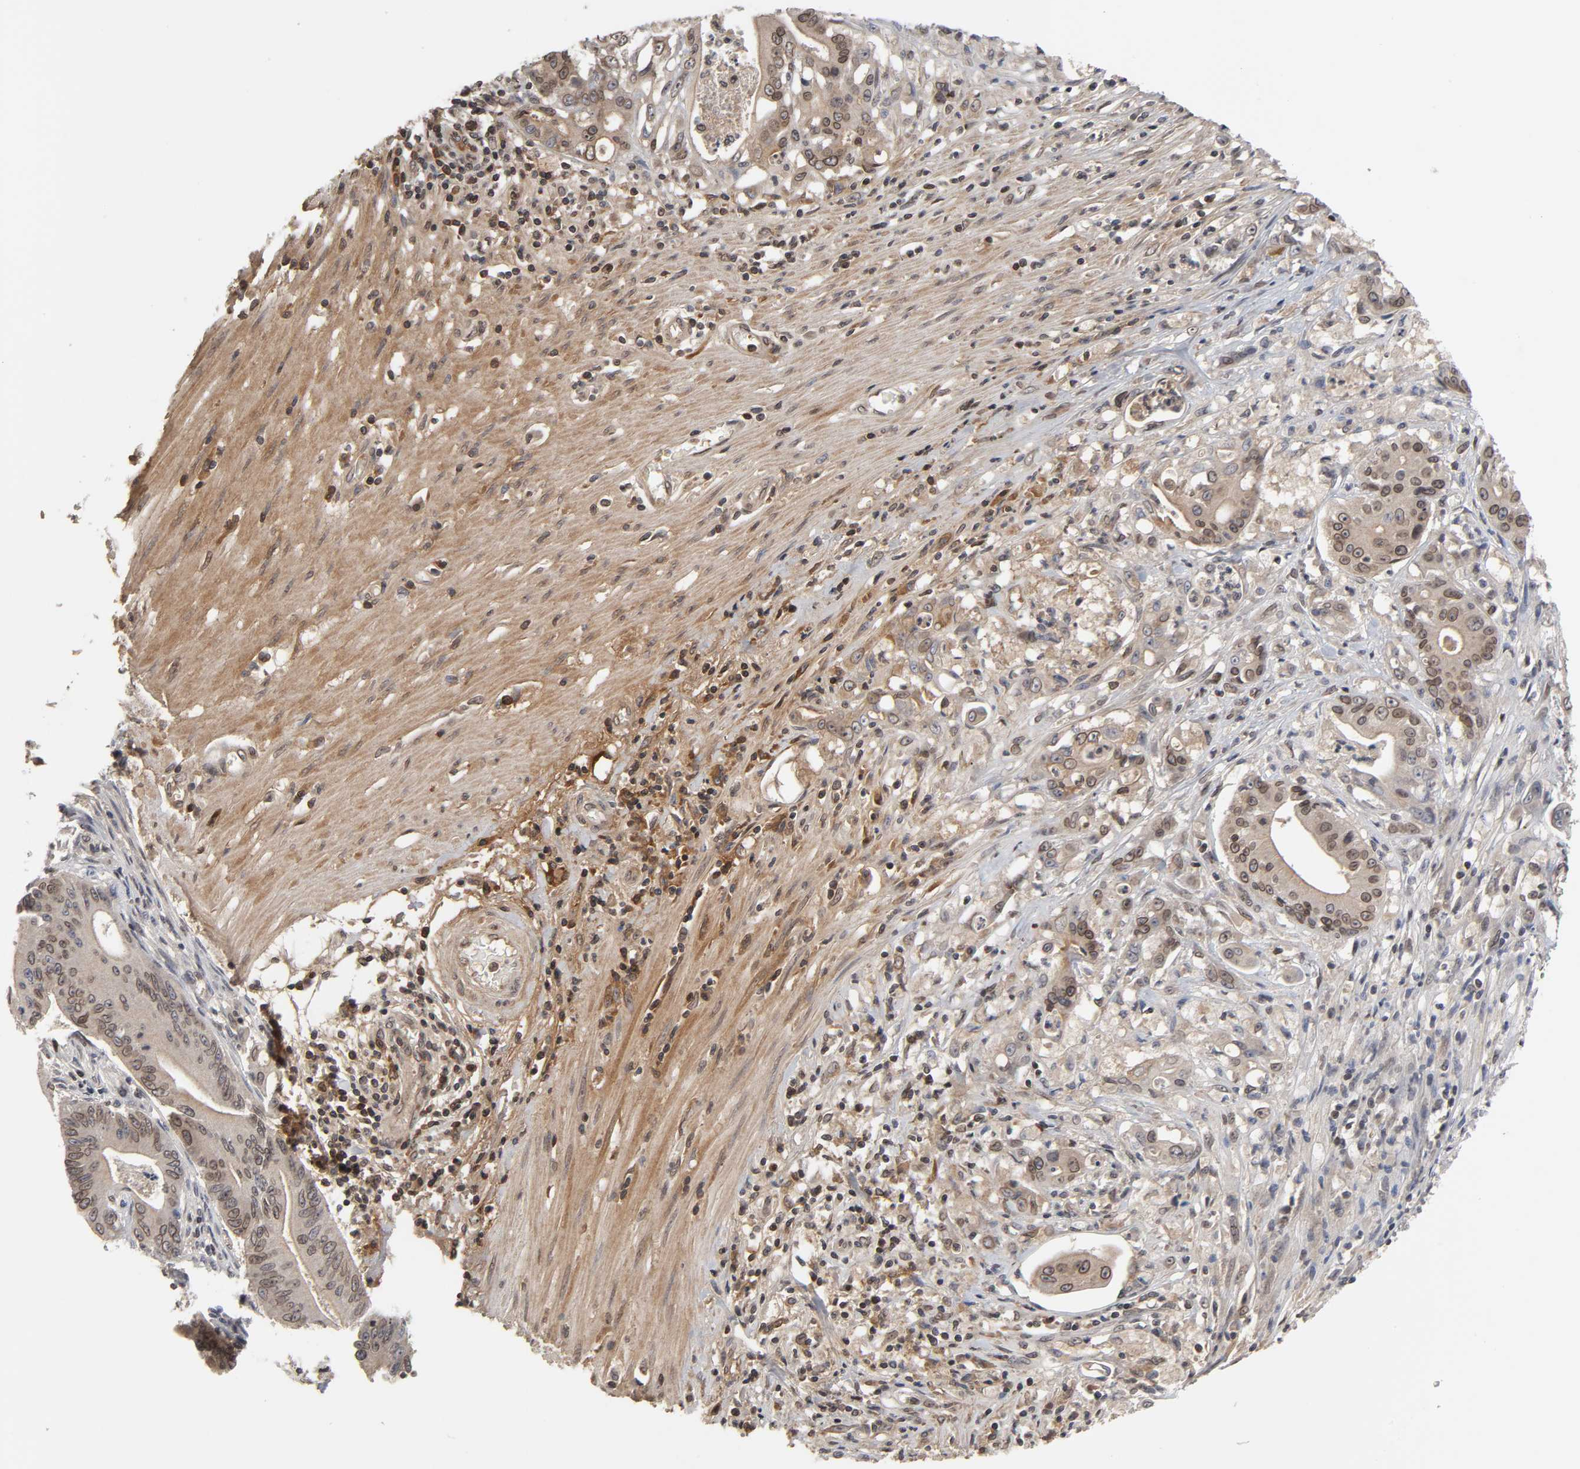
{"staining": {"intensity": "moderate", "quantity": ">75%", "location": "cytoplasmic/membranous,nuclear"}, "tissue": "pancreatic cancer", "cell_type": "Tumor cells", "image_type": "cancer", "snomed": [{"axis": "morphology", "description": "Normal tissue, NOS"}, {"axis": "topography", "description": "Lymph node"}], "caption": "The photomicrograph displays immunohistochemical staining of pancreatic cancer. There is moderate cytoplasmic/membranous and nuclear expression is present in about >75% of tumor cells. (Brightfield microscopy of DAB IHC at high magnification).", "gene": "CPN2", "patient": {"sex": "male", "age": 62}}